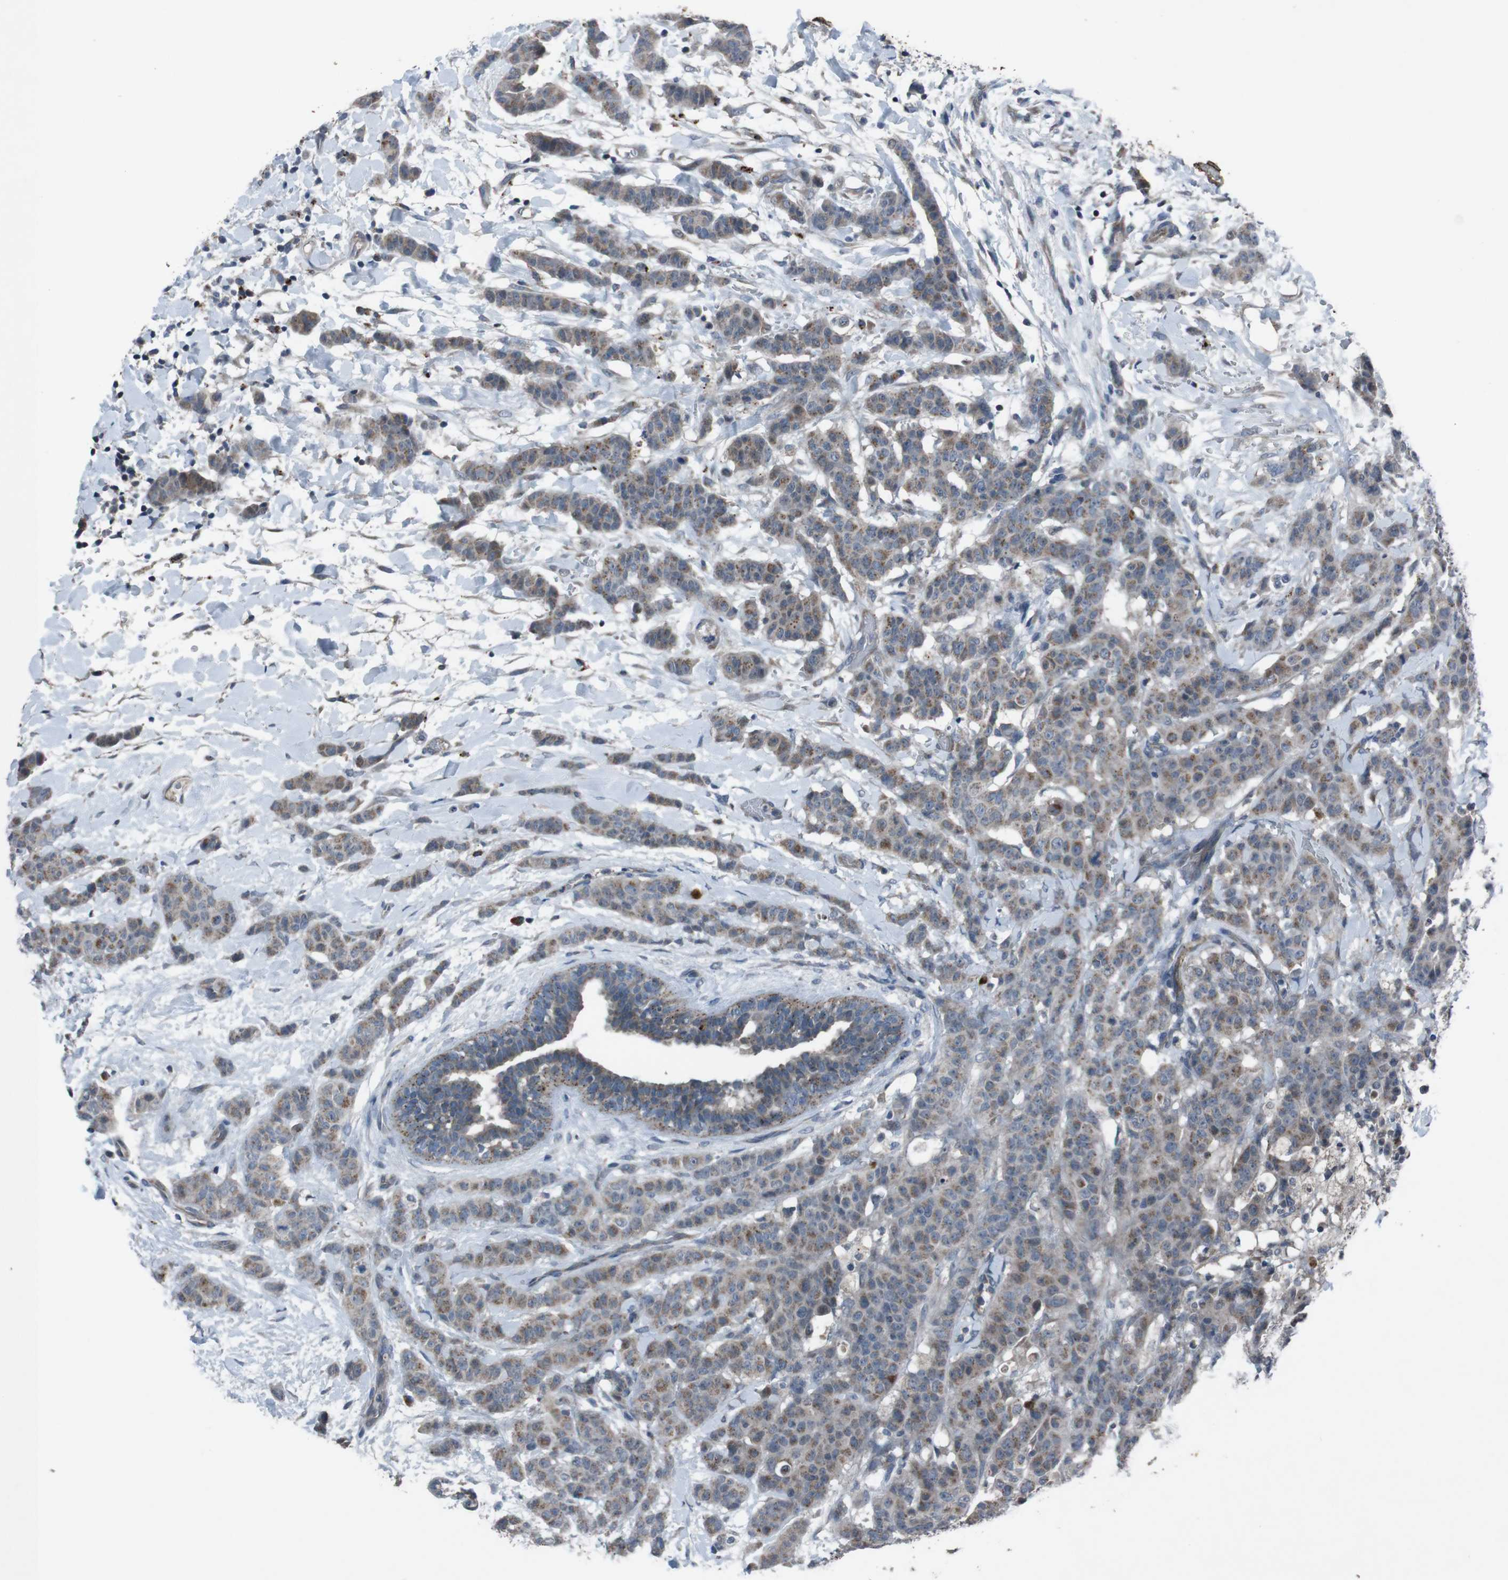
{"staining": {"intensity": "moderate", "quantity": ">75%", "location": "cytoplasmic/membranous"}, "tissue": "breast cancer", "cell_type": "Tumor cells", "image_type": "cancer", "snomed": [{"axis": "morphology", "description": "Normal tissue, NOS"}, {"axis": "morphology", "description": "Duct carcinoma"}, {"axis": "topography", "description": "Breast"}], "caption": "This micrograph reveals immunohistochemistry staining of breast cancer, with medium moderate cytoplasmic/membranous expression in approximately >75% of tumor cells.", "gene": "EFNA5", "patient": {"sex": "female", "age": 40}}